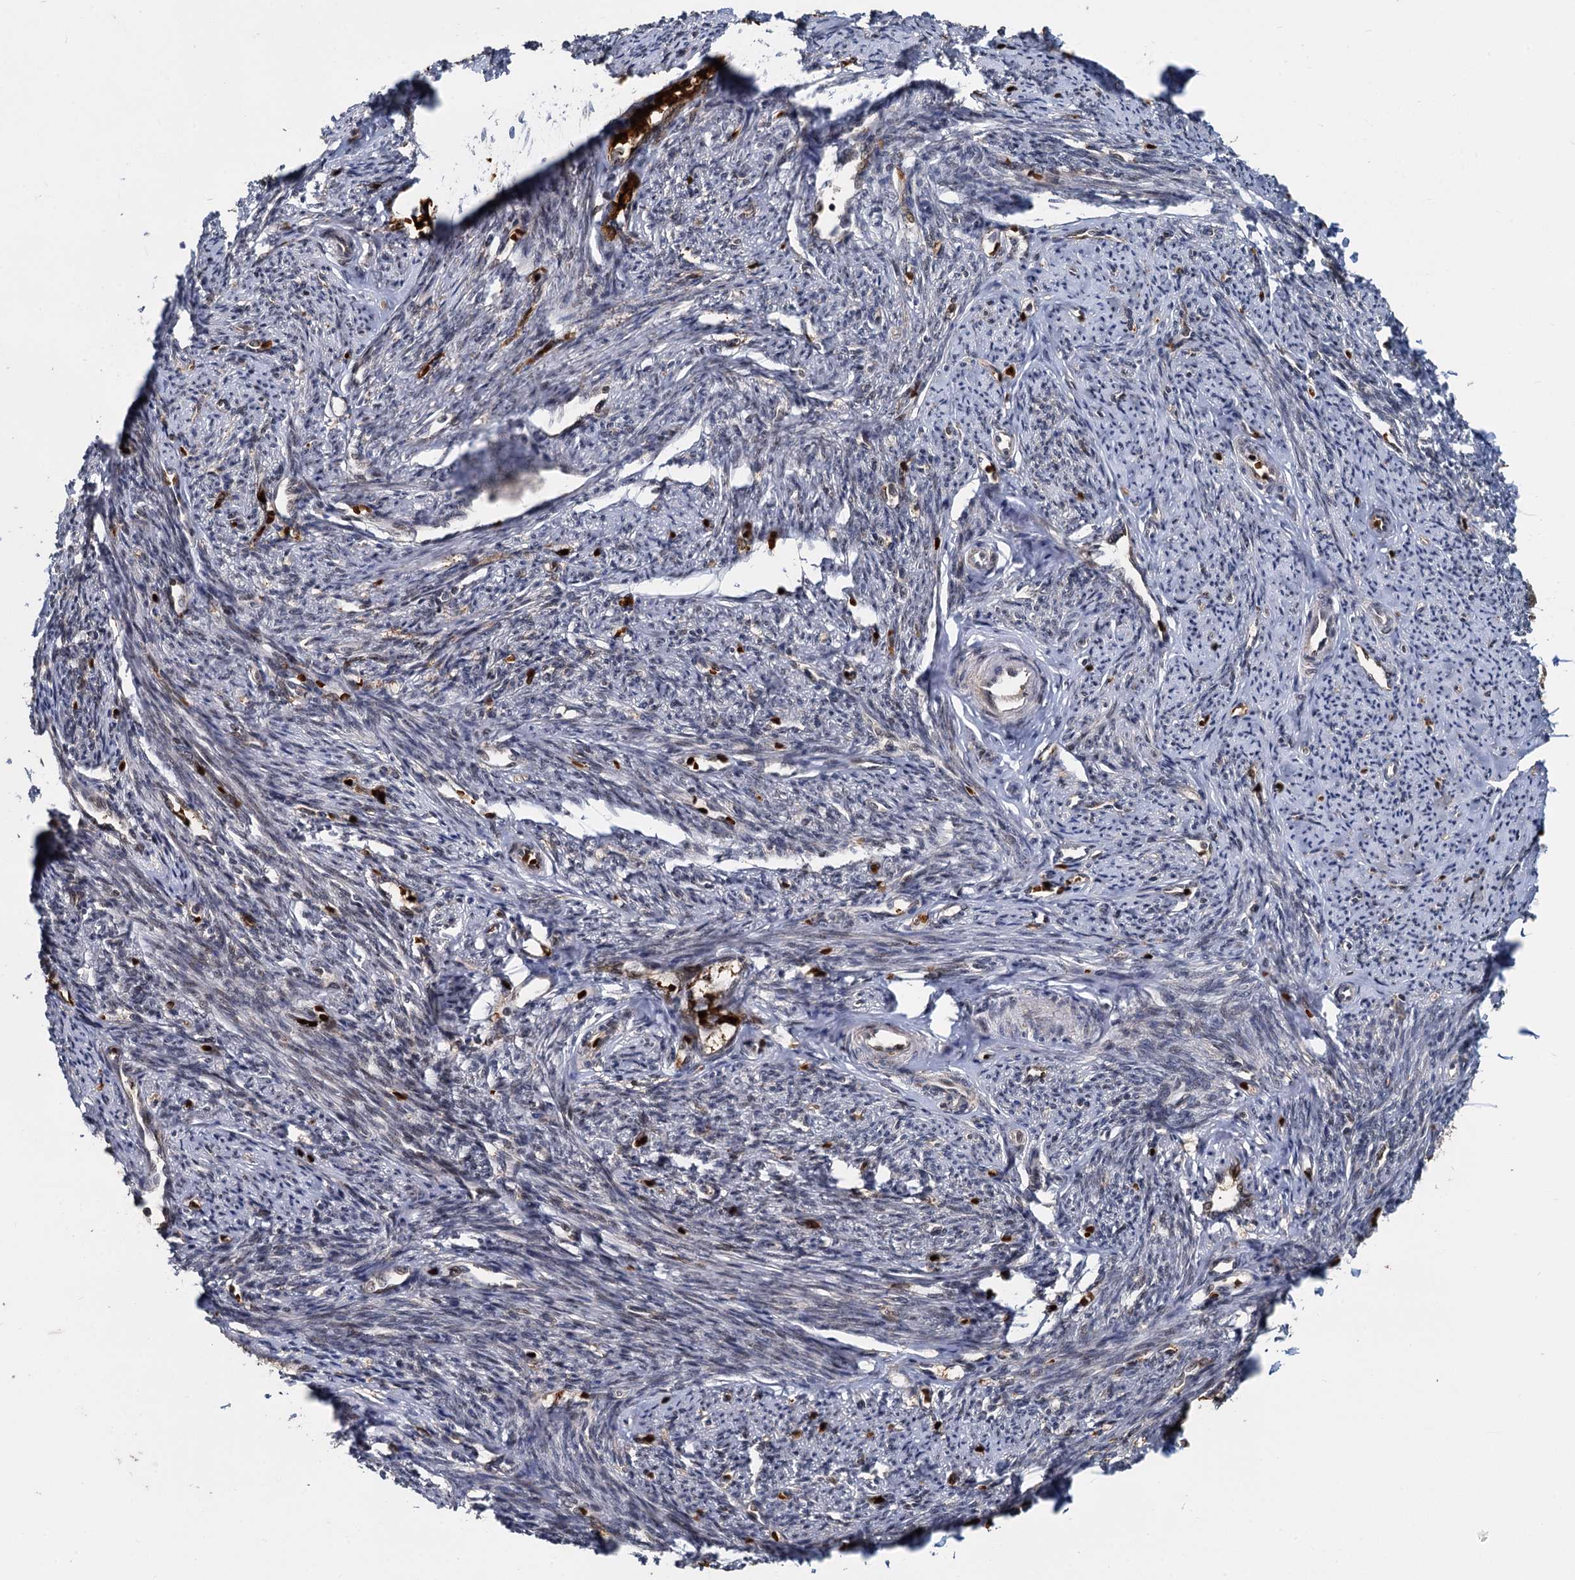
{"staining": {"intensity": "weak", "quantity": "<25%", "location": "cytoplasmic/membranous"}, "tissue": "smooth muscle", "cell_type": "Smooth muscle cells", "image_type": "normal", "snomed": [{"axis": "morphology", "description": "Normal tissue, NOS"}, {"axis": "topography", "description": "Smooth muscle"}, {"axis": "topography", "description": "Uterus"}], "caption": "This is a histopathology image of IHC staining of unremarkable smooth muscle, which shows no staining in smooth muscle cells. (DAB (3,3'-diaminobenzidine) IHC with hematoxylin counter stain).", "gene": "FANCI", "patient": {"sex": "female", "age": 59}}